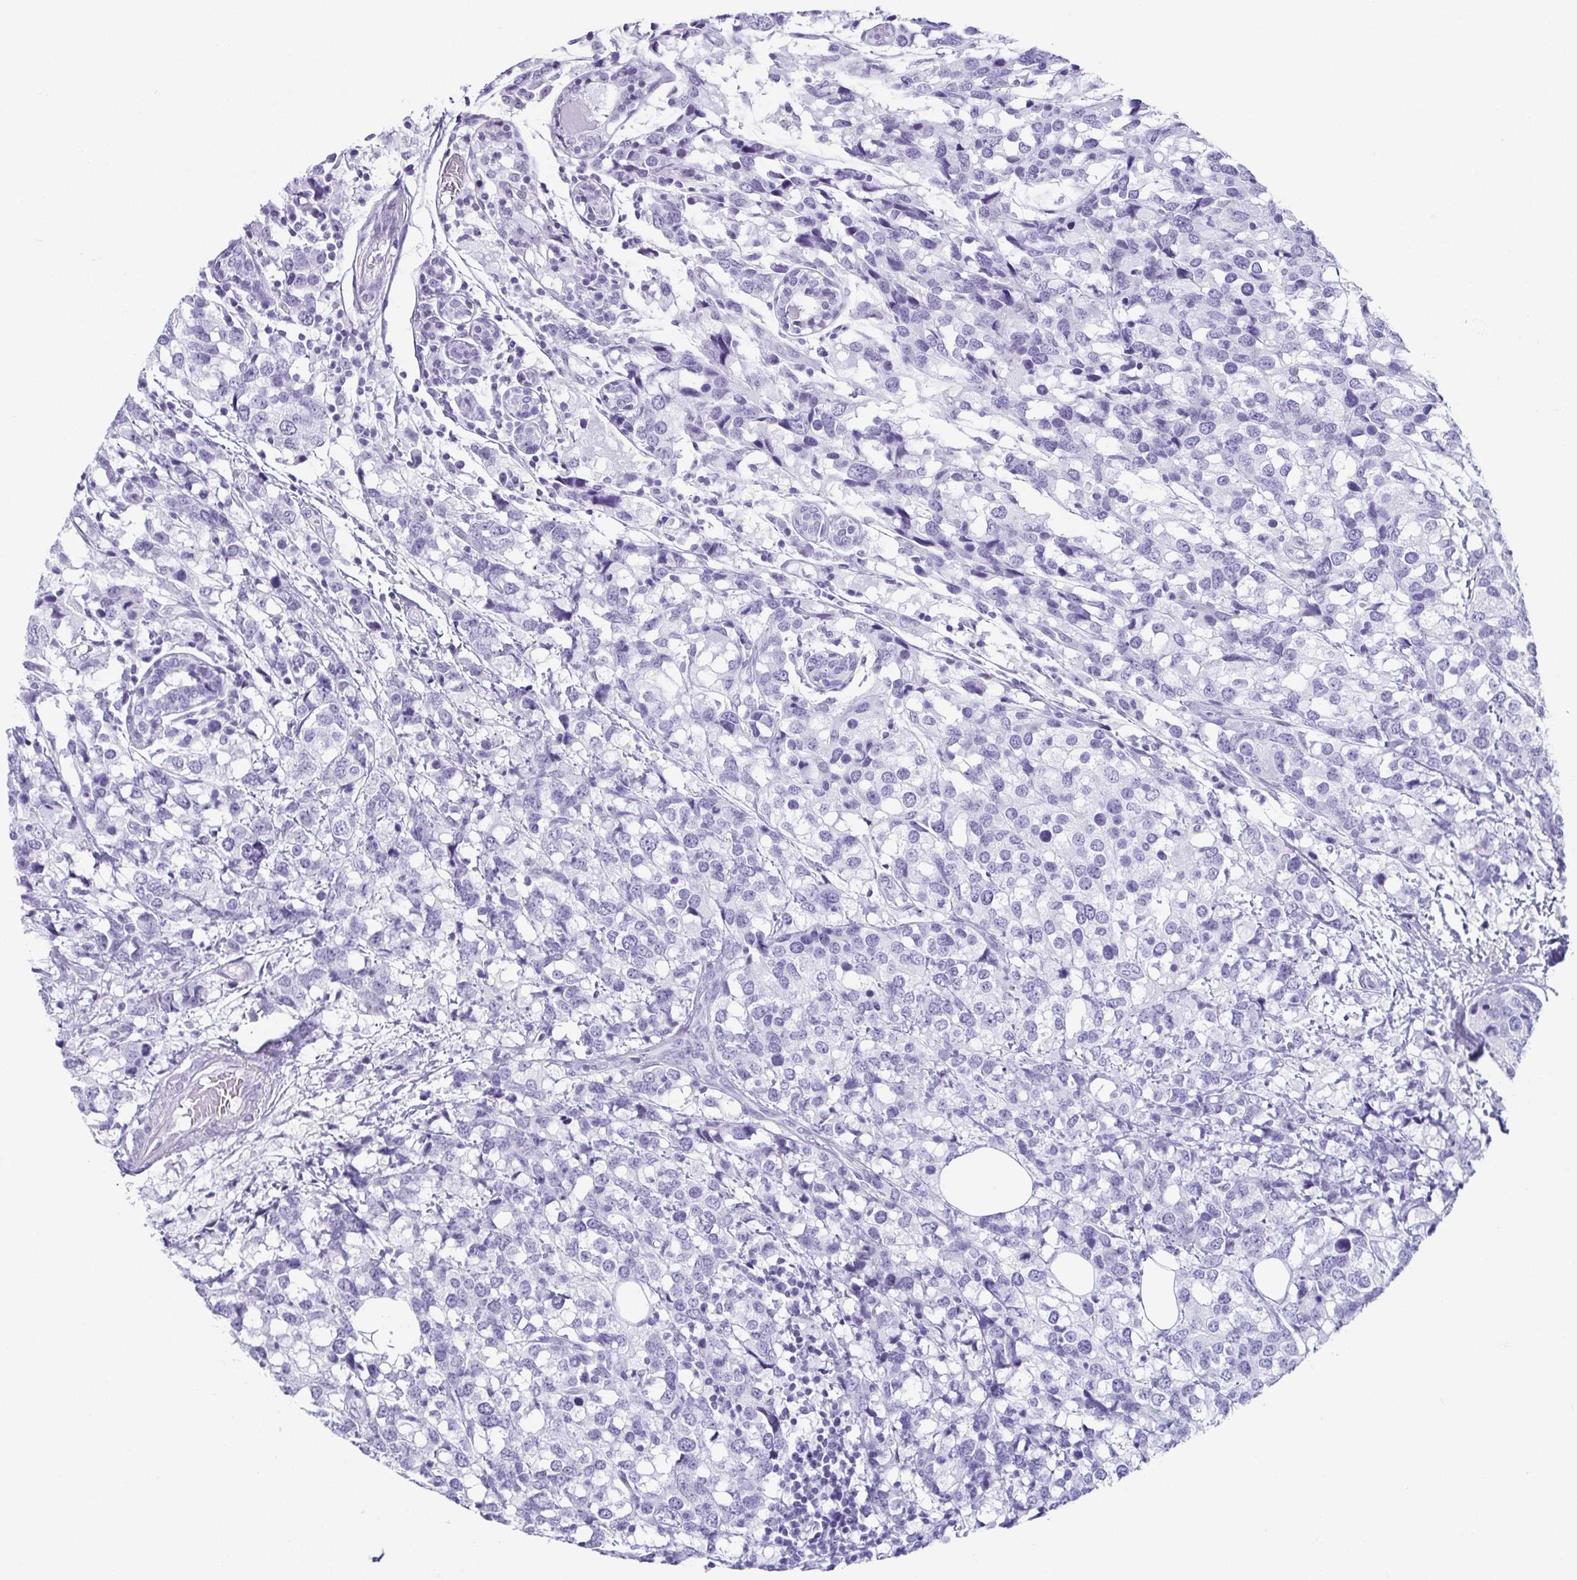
{"staining": {"intensity": "negative", "quantity": "none", "location": "none"}, "tissue": "breast cancer", "cell_type": "Tumor cells", "image_type": "cancer", "snomed": [{"axis": "morphology", "description": "Lobular carcinoma"}, {"axis": "topography", "description": "Breast"}], "caption": "Breast cancer stained for a protein using immunohistochemistry (IHC) reveals no positivity tumor cells.", "gene": "ESX1", "patient": {"sex": "female", "age": 59}}